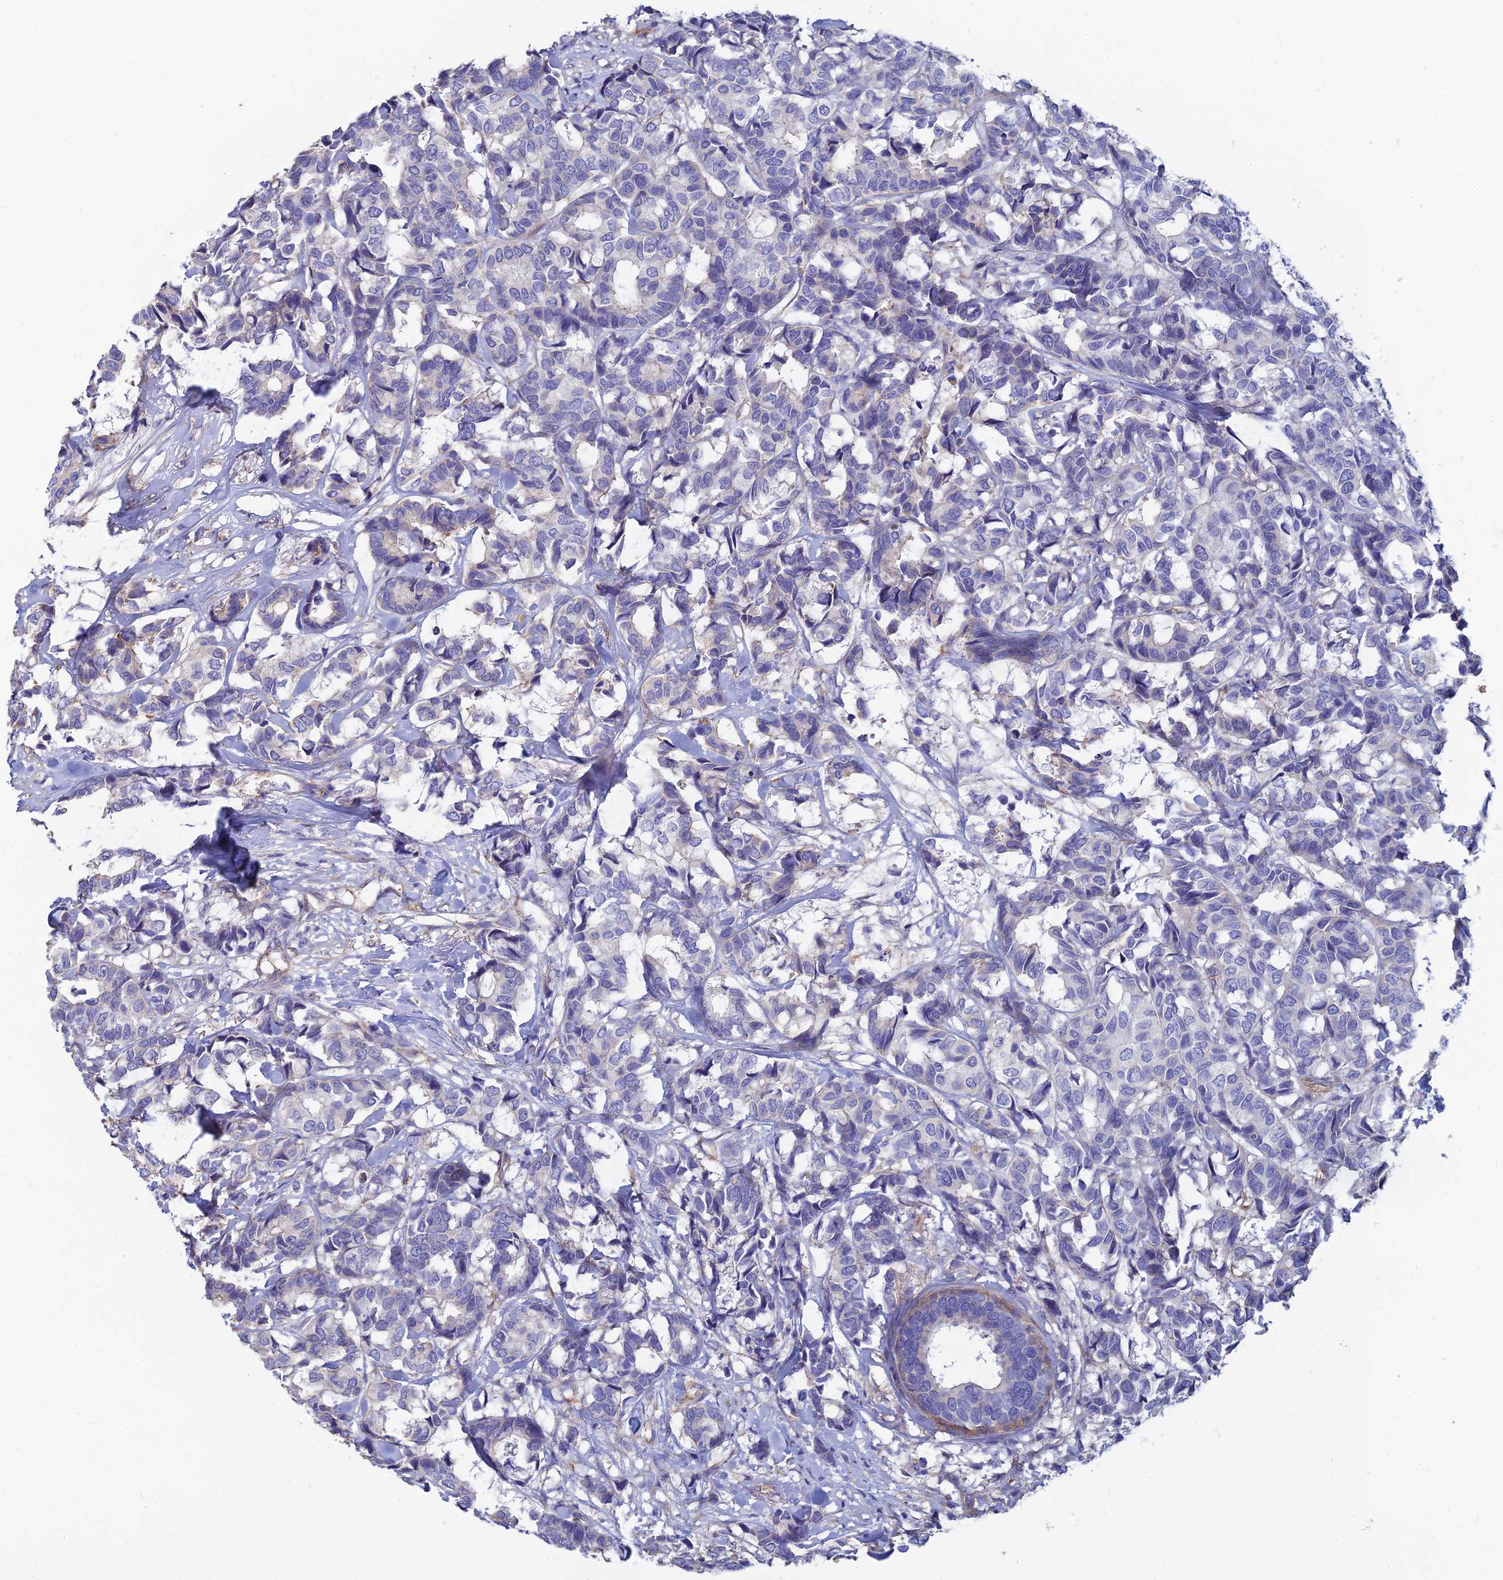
{"staining": {"intensity": "negative", "quantity": "none", "location": "none"}, "tissue": "breast cancer", "cell_type": "Tumor cells", "image_type": "cancer", "snomed": [{"axis": "morphology", "description": "Normal tissue, NOS"}, {"axis": "morphology", "description": "Duct carcinoma"}, {"axis": "topography", "description": "Breast"}], "caption": "Photomicrograph shows no significant protein positivity in tumor cells of breast cancer.", "gene": "PCDHA5", "patient": {"sex": "female", "age": 87}}